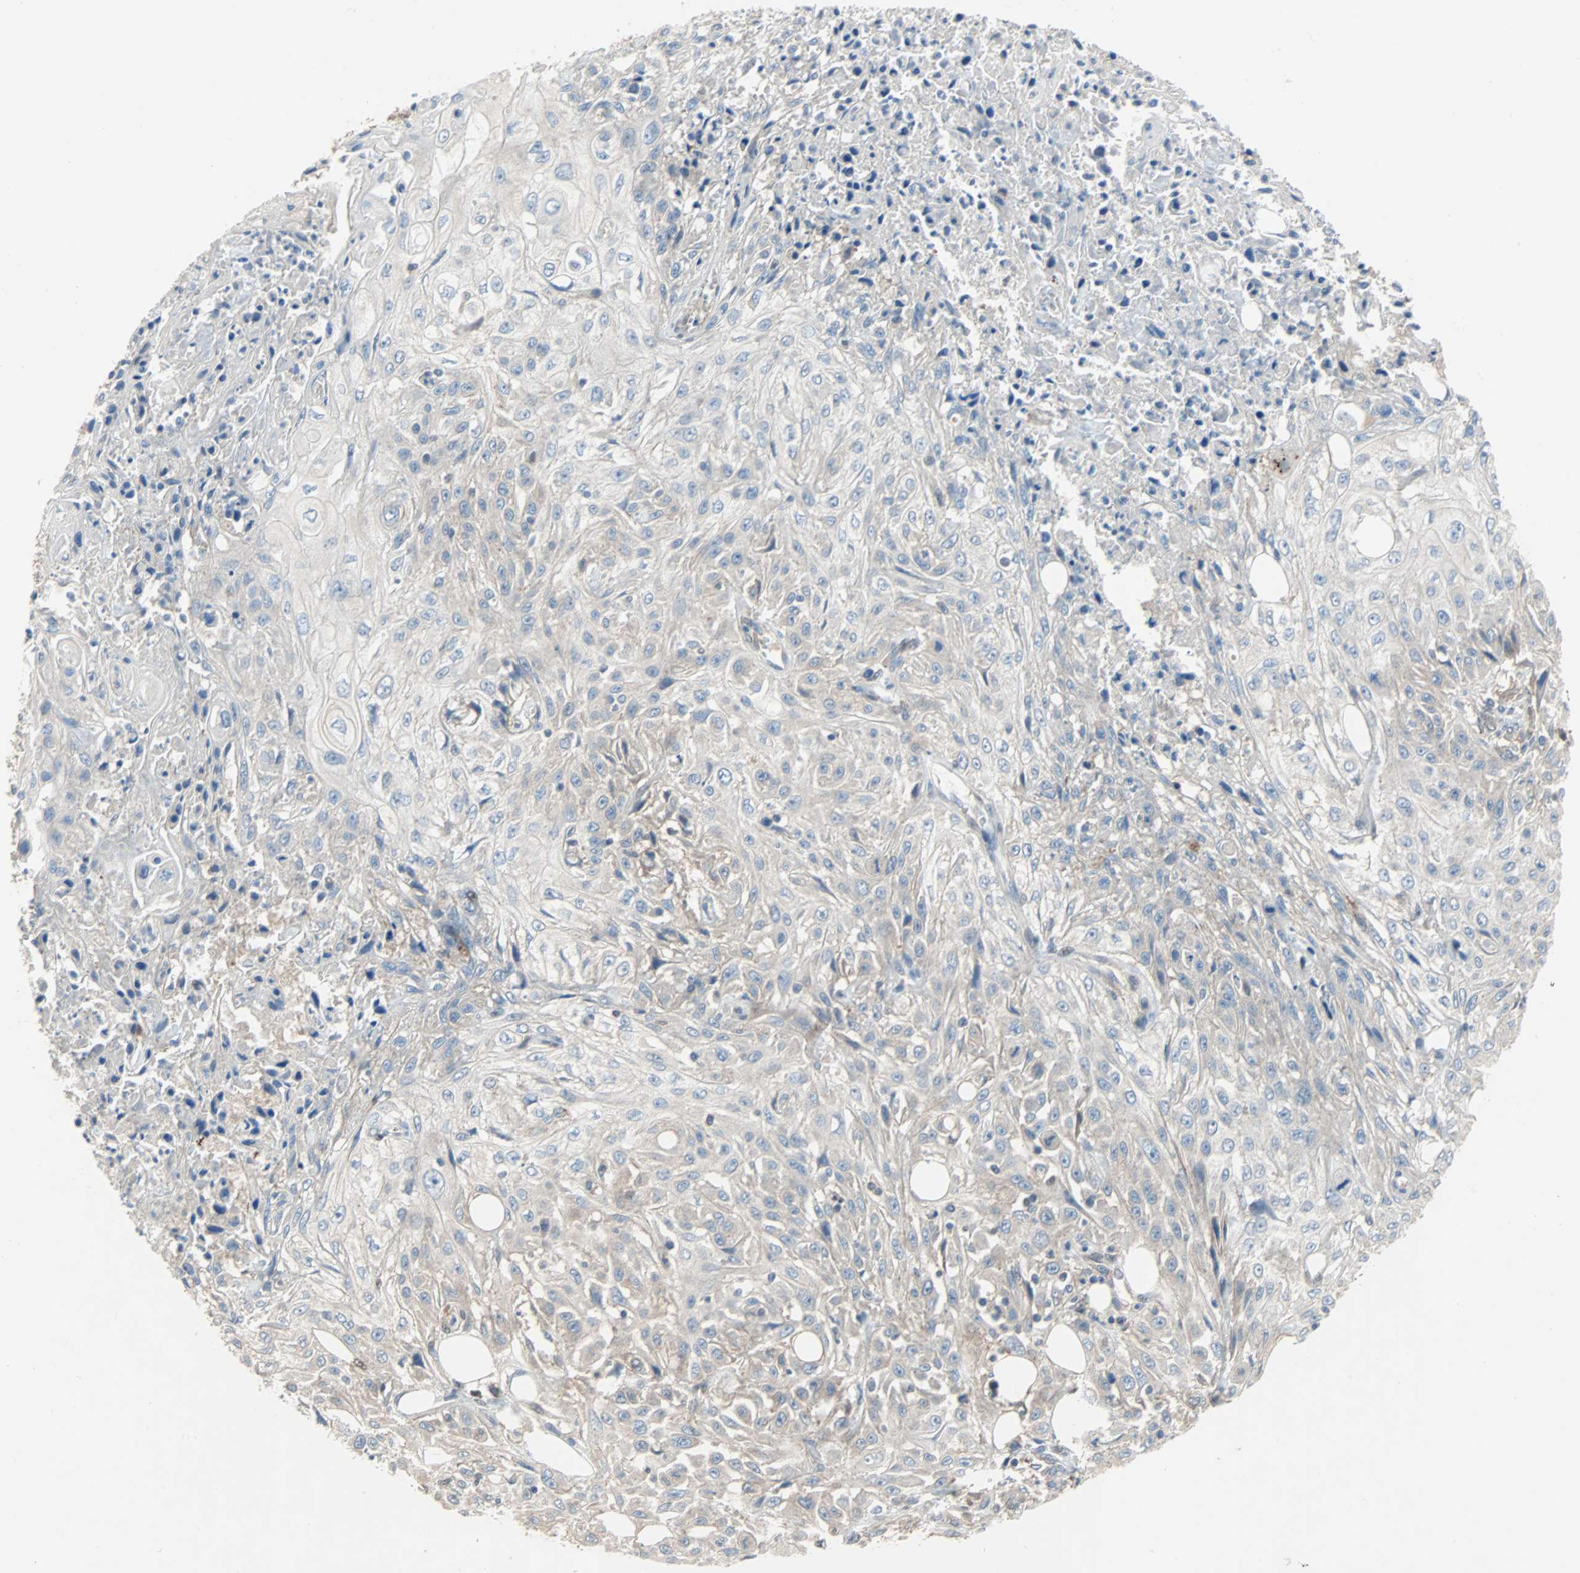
{"staining": {"intensity": "weak", "quantity": "<25%", "location": "cytoplasmic/membranous"}, "tissue": "skin cancer", "cell_type": "Tumor cells", "image_type": "cancer", "snomed": [{"axis": "morphology", "description": "Squamous cell carcinoma, NOS"}, {"axis": "morphology", "description": "Squamous cell carcinoma, metastatic, NOS"}, {"axis": "topography", "description": "Skin"}, {"axis": "topography", "description": "Lymph node"}], "caption": "A photomicrograph of skin cancer stained for a protein displays no brown staining in tumor cells. The staining is performed using DAB brown chromogen with nuclei counter-stained in using hematoxylin.", "gene": "TNFRSF12A", "patient": {"sex": "male", "age": 75}}